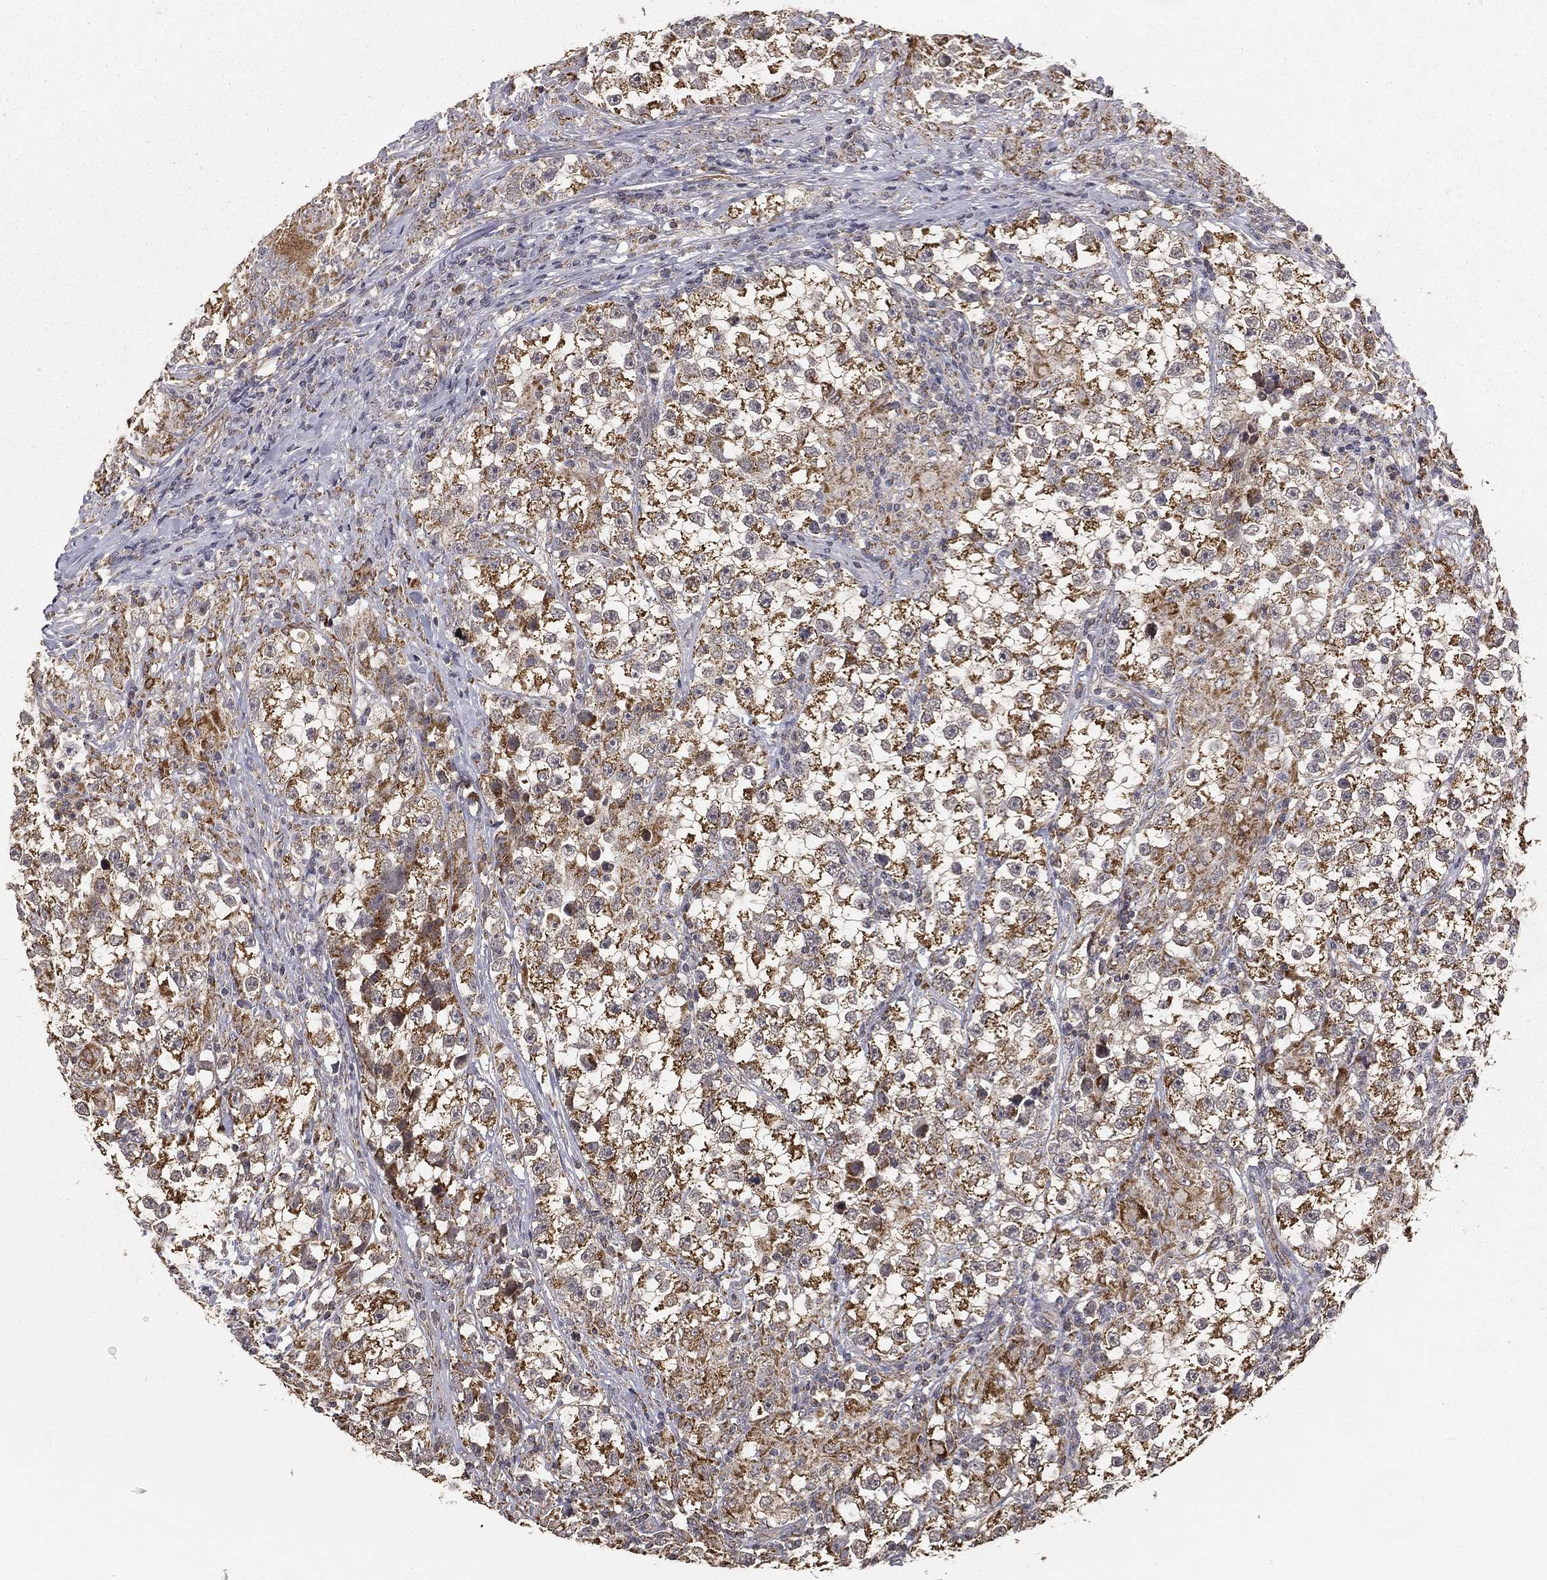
{"staining": {"intensity": "moderate", "quantity": ">75%", "location": "cytoplasmic/membranous"}, "tissue": "testis cancer", "cell_type": "Tumor cells", "image_type": "cancer", "snomed": [{"axis": "morphology", "description": "Seminoma, NOS"}, {"axis": "topography", "description": "Testis"}], "caption": "High-power microscopy captured an IHC image of seminoma (testis), revealing moderate cytoplasmic/membranous expression in about >75% of tumor cells. The staining is performed using DAB (3,3'-diaminobenzidine) brown chromogen to label protein expression. The nuclei are counter-stained blue using hematoxylin.", "gene": "MRPL46", "patient": {"sex": "male", "age": 46}}